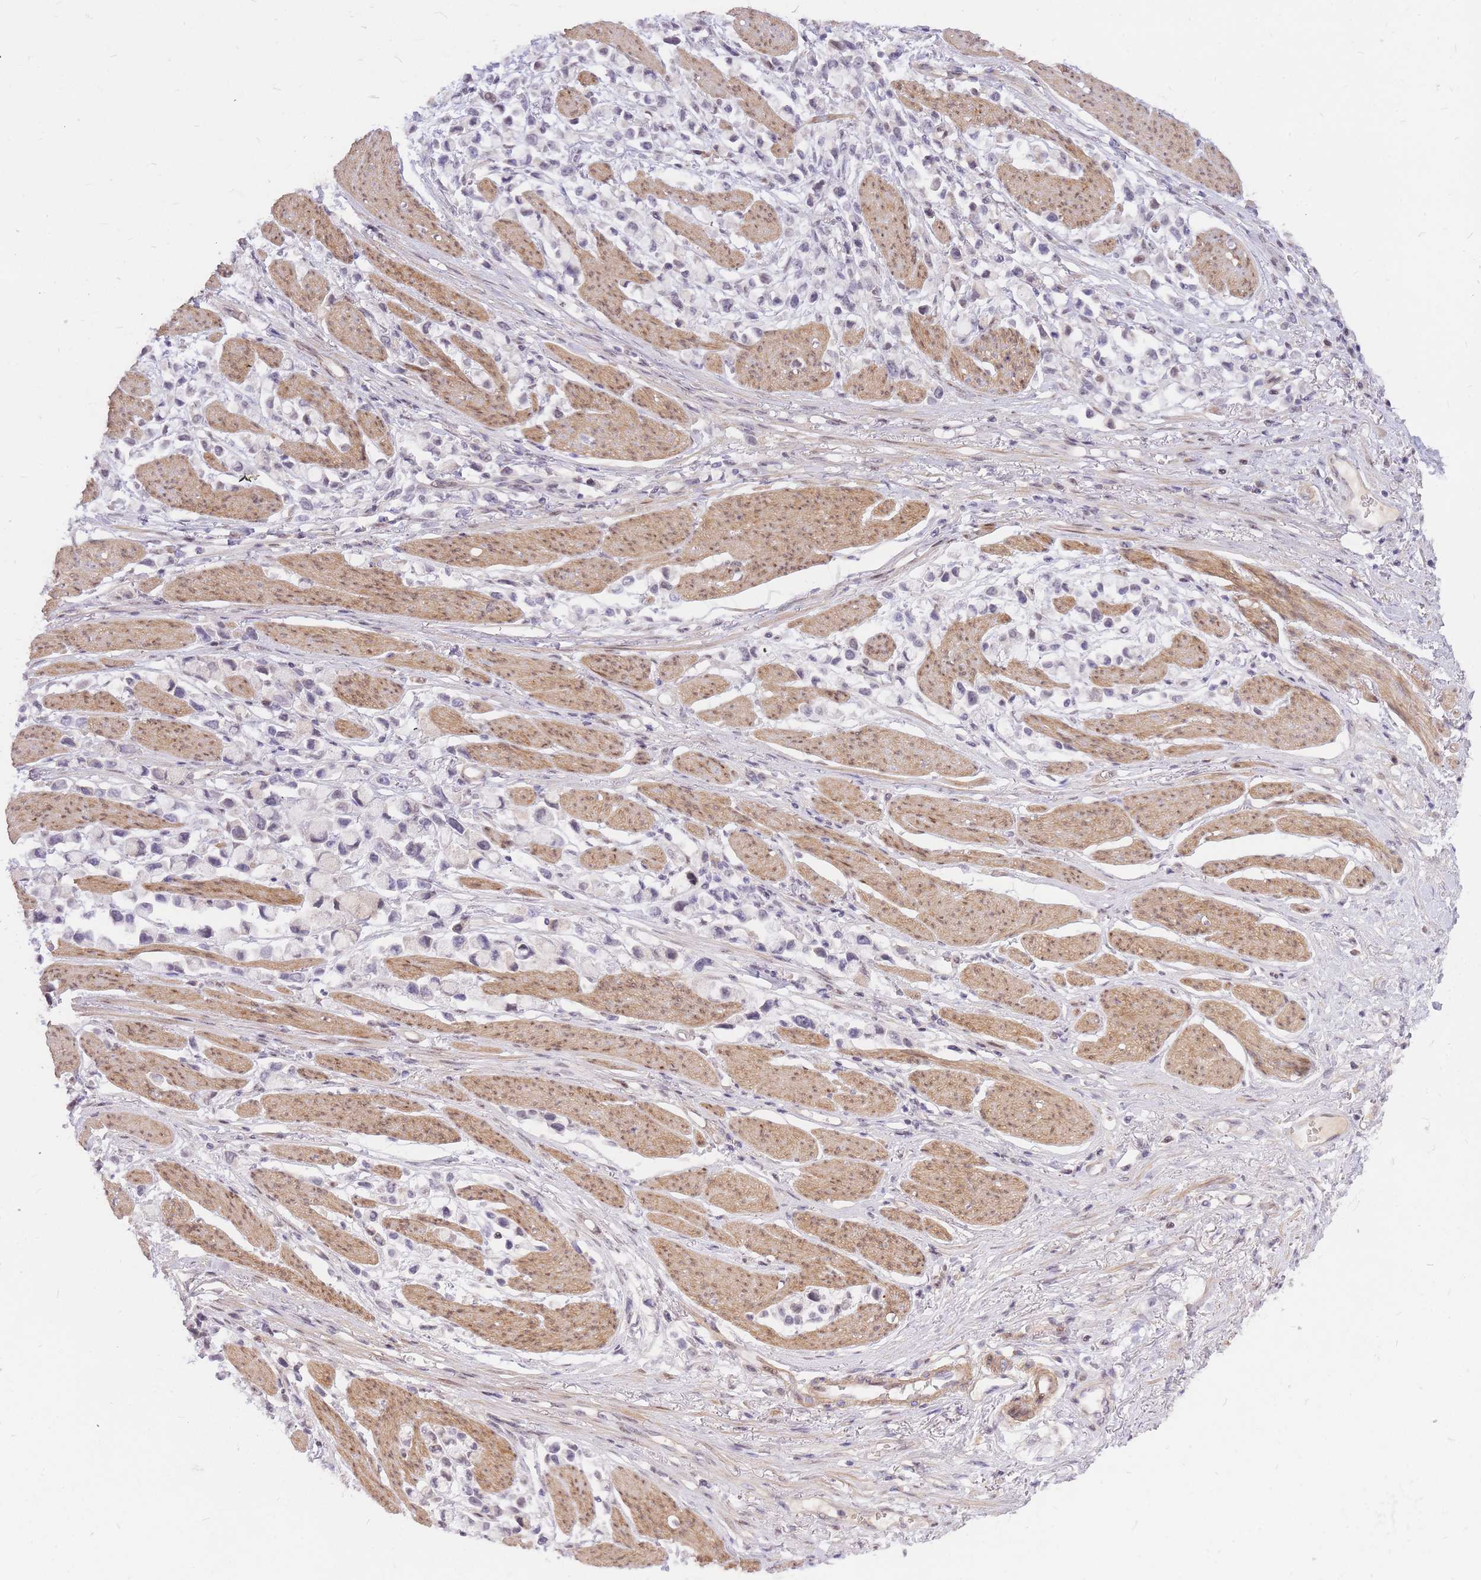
{"staining": {"intensity": "negative", "quantity": "none", "location": "none"}, "tissue": "stomach cancer", "cell_type": "Tumor cells", "image_type": "cancer", "snomed": [{"axis": "morphology", "description": "Adenocarcinoma, NOS"}, {"axis": "topography", "description": "Stomach"}], "caption": "An IHC photomicrograph of stomach adenocarcinoma is shown. There is no staining in tumor cells of stomach adenocarcinoma.", "gene": "TLE2", "patient": {"sex": "female", "age": 81}}